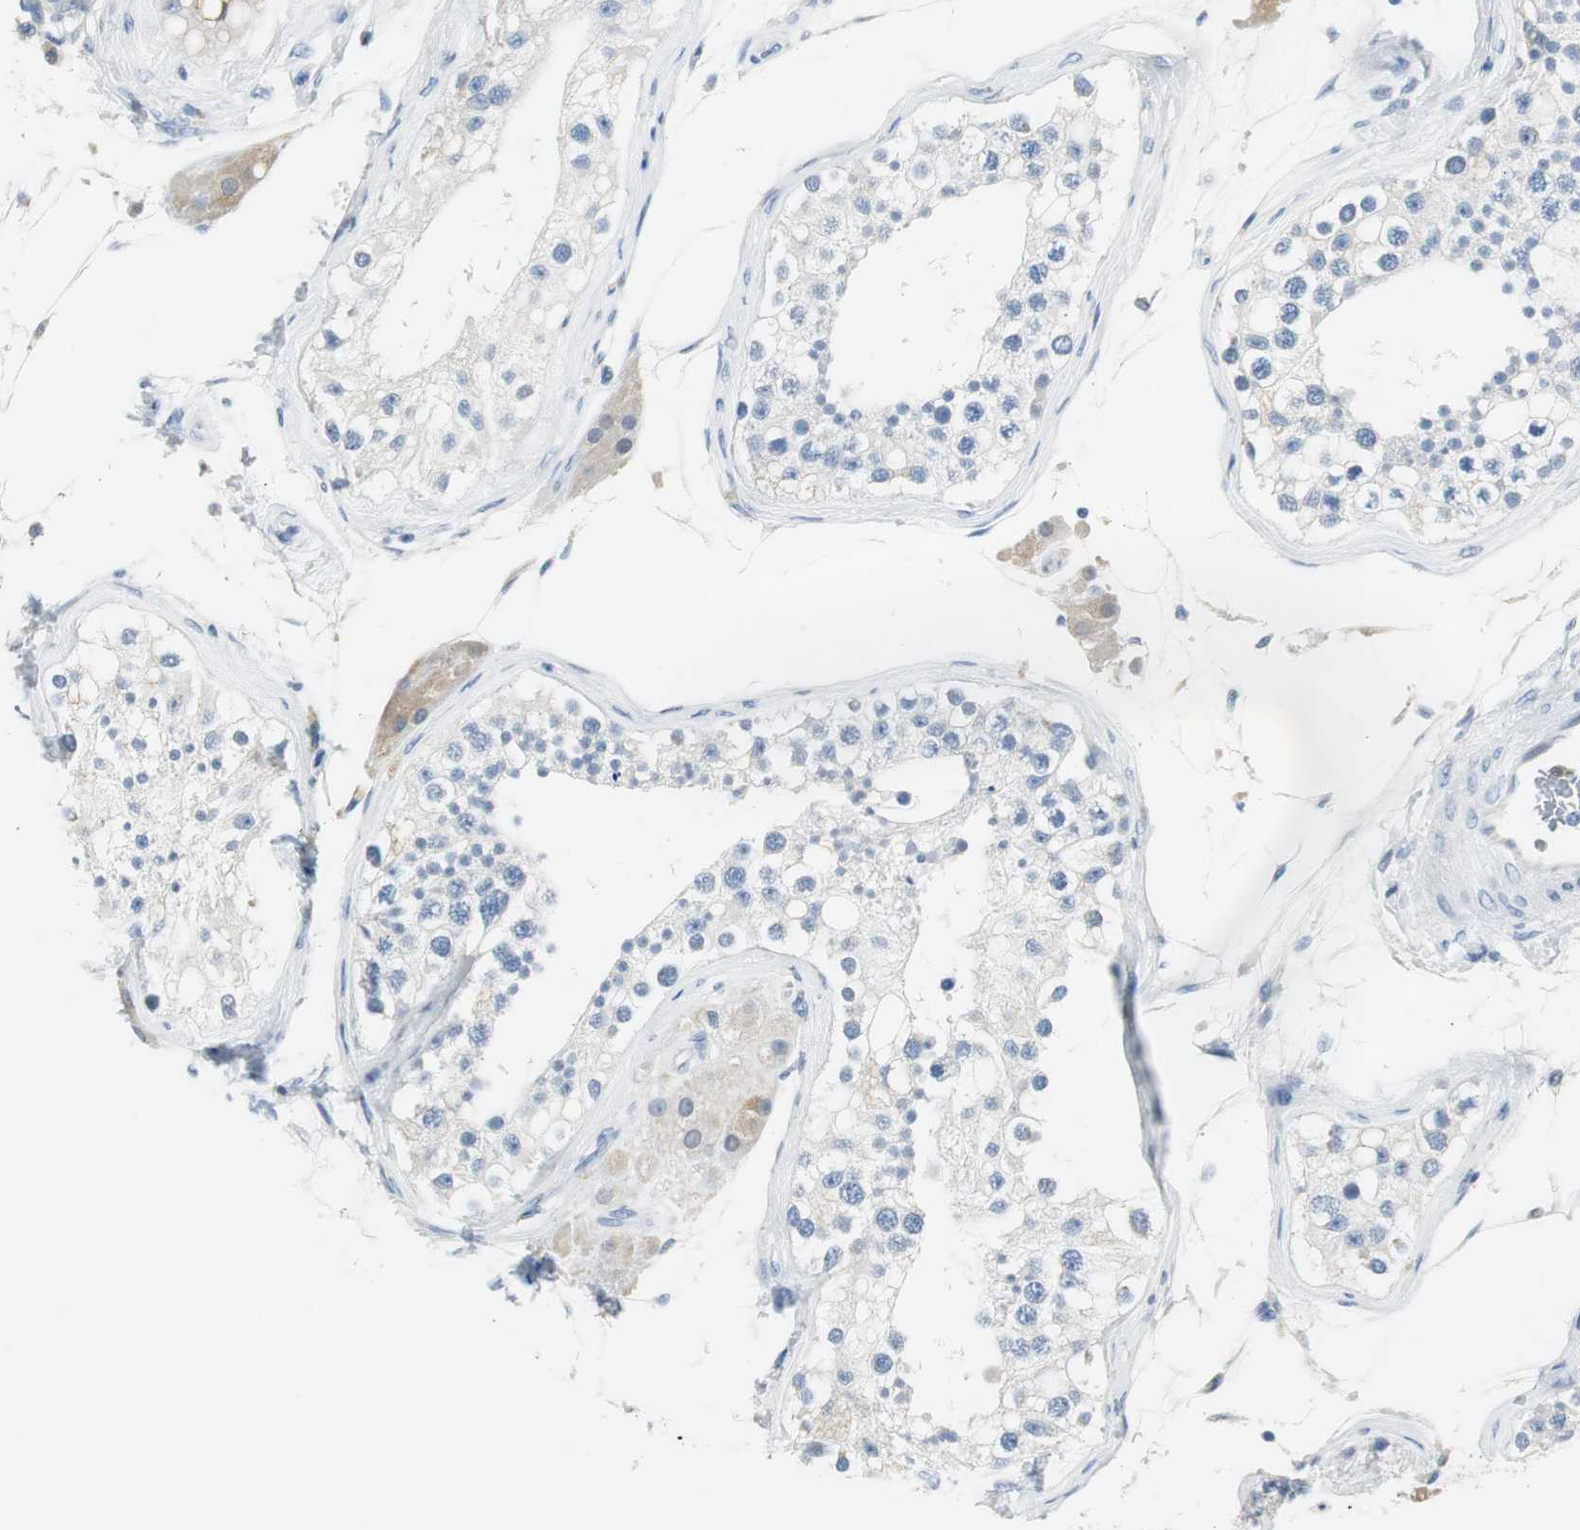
{"staining": {"intensity": "negative", "quantity": "none", "location": "none"}, "tissue": "testis", "cell_type": "Cells in seminiferous ducts", "image_type": "normal", "snomed": [{"axis": "morphology", "description": "Normal tissue, NOS"}, {"axis": "topography", "description": "Testis"}], "caption": "This micrograph is of unremarkable testis stained with immunohistochemistry to label a protein in brown with the nuclei are counter-stained blue. There is no expression in cells in seminiferous ducts. (IHC, brightfield microscopy, high magnification).", "gene": "FBP1", "patient": {"sex": "male", "age": 68}}